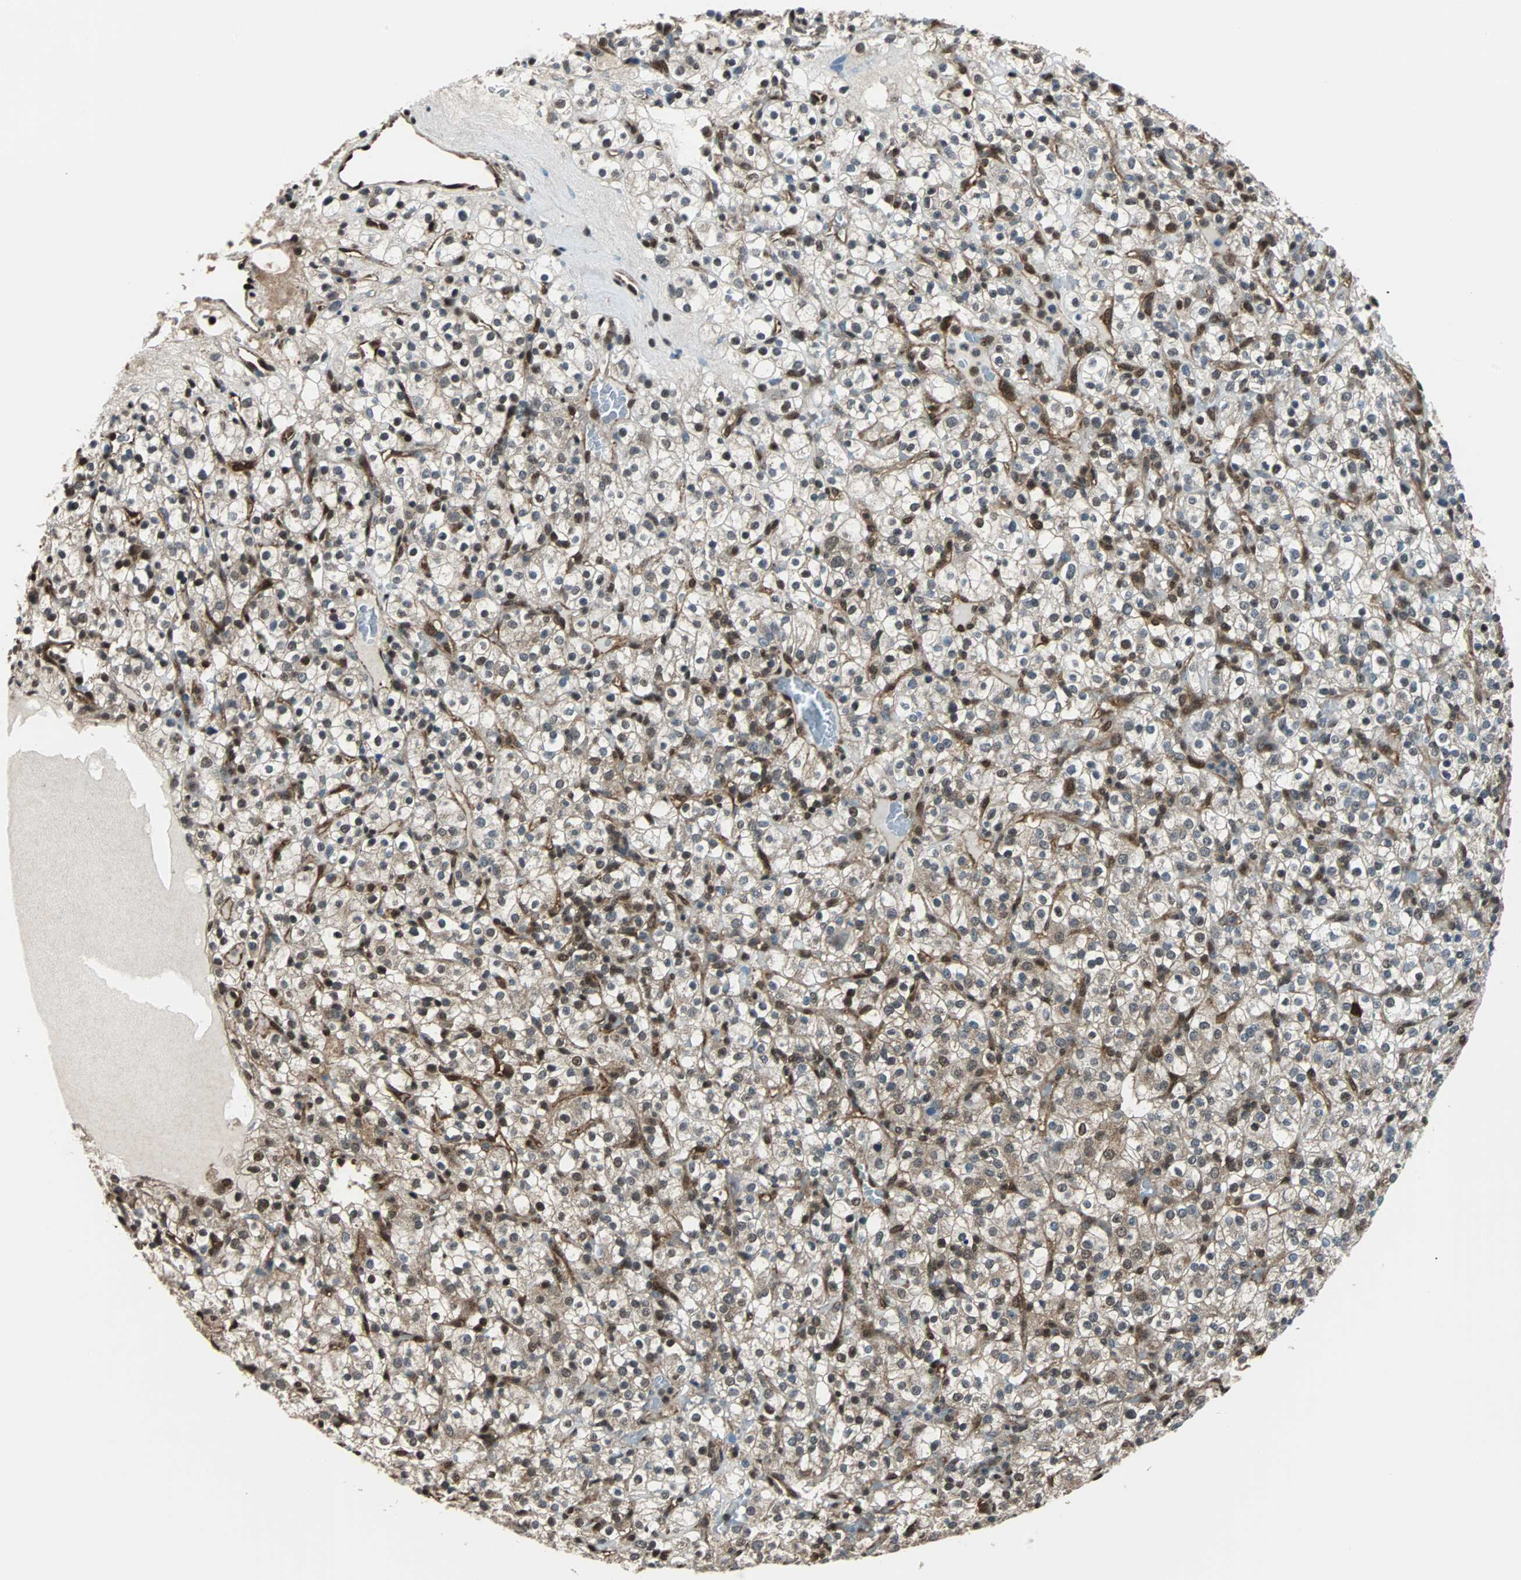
{"staining": {"intensity": "strong", "quantity": "25%-75%", "location": "cytoplasmic/membranous,nuclear"}, "tissue": "renal cancer", "cell_type": "Tumor cells", "image_type": "cancer", "snomed": [{"axis": "morphology", "description": "Normal tissue, NOS"}, {"axis": "morphology", "description": "Adenocarcinoma, NOS"}, {"axis": "topography", "description": "Kidney"}], "caption": "Immunohistochemical staining of renal adenocarcinoma displays high levels of strong cytoplasmic/membranous and nuclear protein staining in about 25%-75% of tumor cells. The protein is shown in brown color, while the nuclei are stained blue.", "gene": "VCP", "patient": {"sex": "female", "age": 72}}